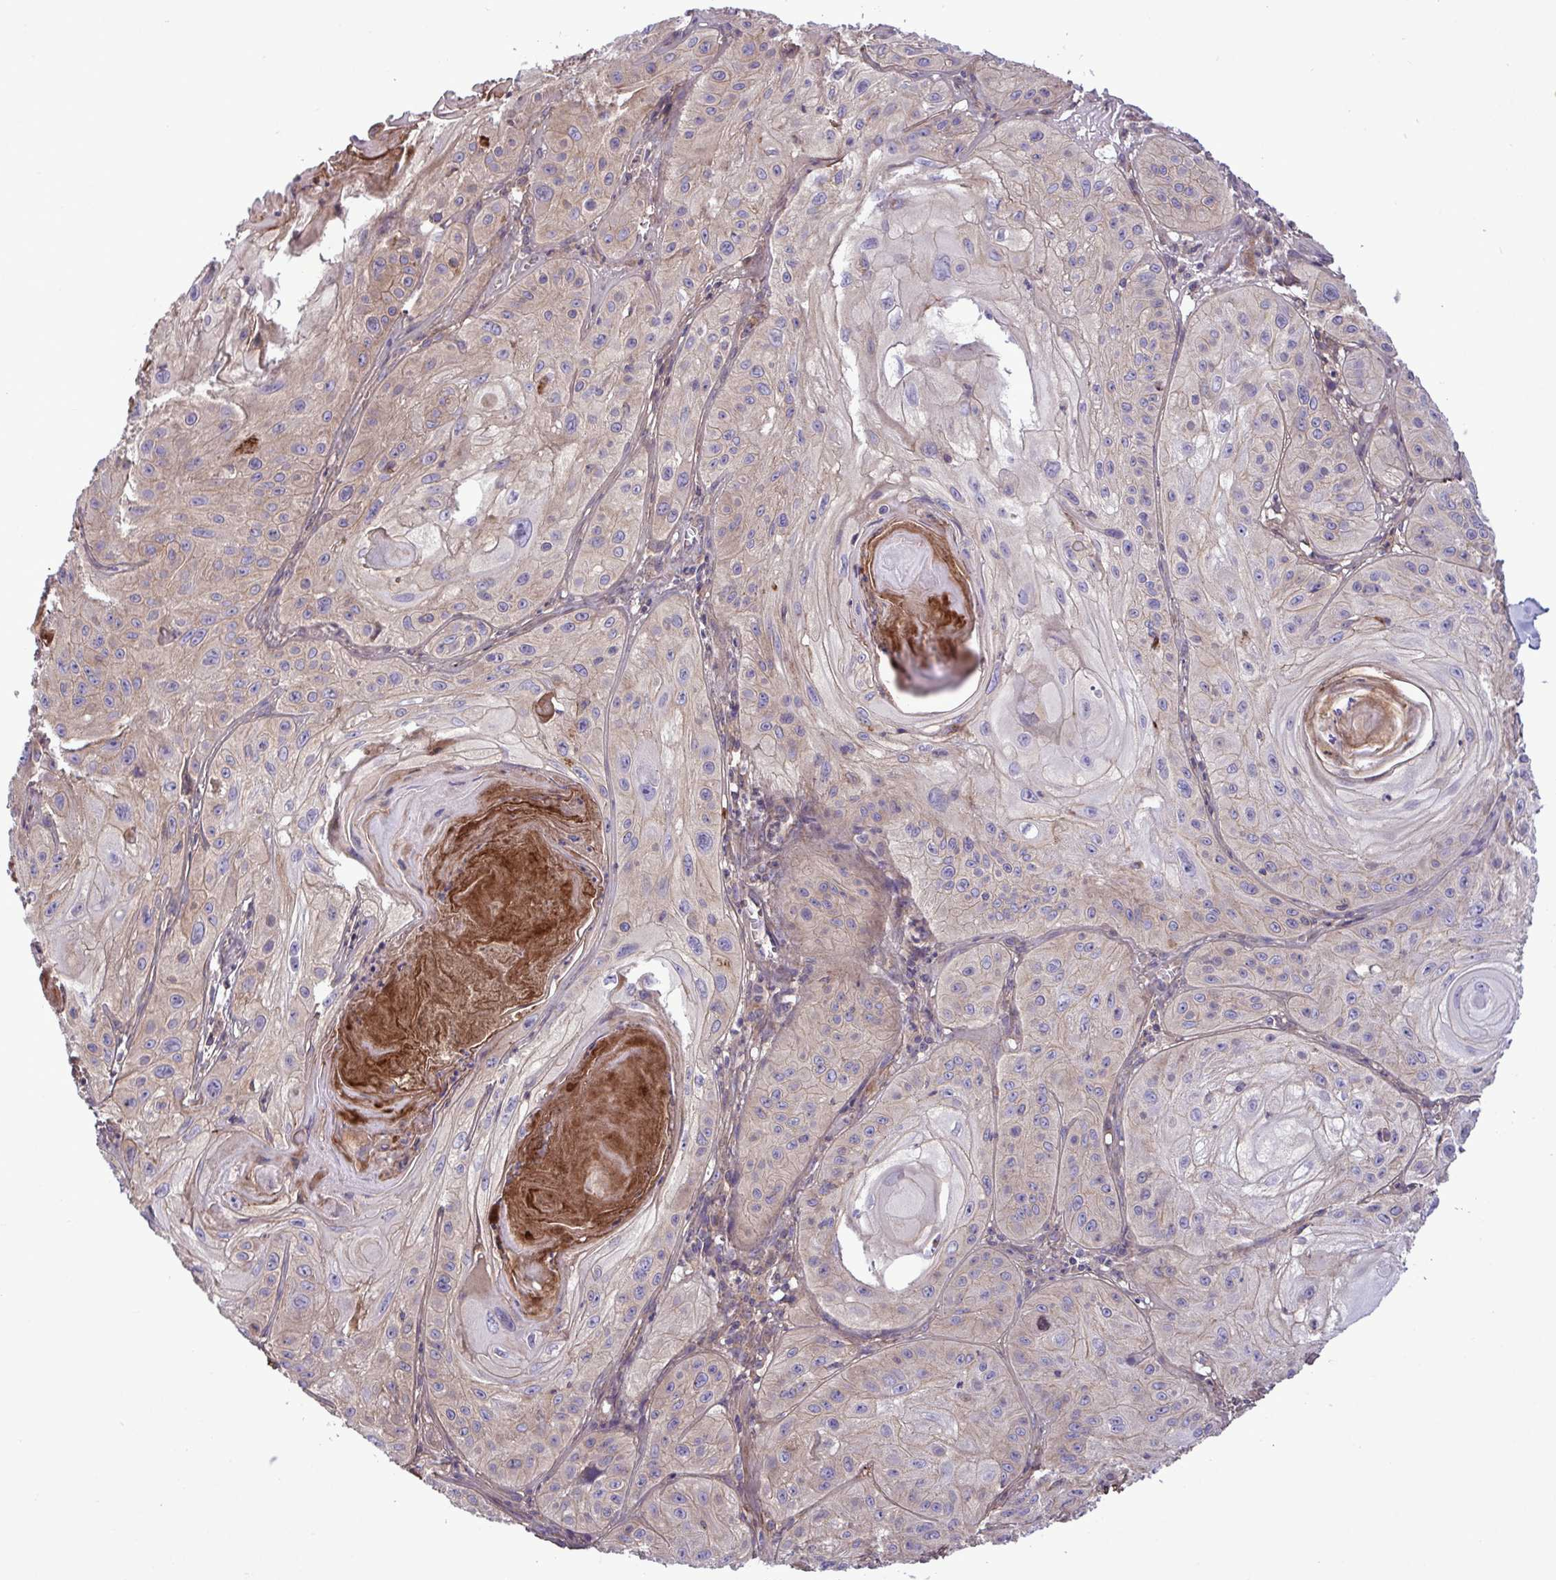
{"staining": {"intensity": "weak", "quantity": "25%-75%", "location": "cytoplasmic/membranous"}, "tissue": "skin cancer", "cell_type": "Tumor cells", "image_type": "cancer", "snomed": [{"axis": "morphology", "description": "Squamous cell carcinoma, NOS"}, {"axis": "topography", "description": "Skin"}], "caption": "IHC (DAB (3,3'-diaminobenzidine)) staining of skin cancer (squamous cell carcinoma) displays weak cytoplasmic/membranous protein positivity in about 25%-75% of tumor cells.", "gene": "GRB14", "patient": {"sex": "male", "age": 85}}